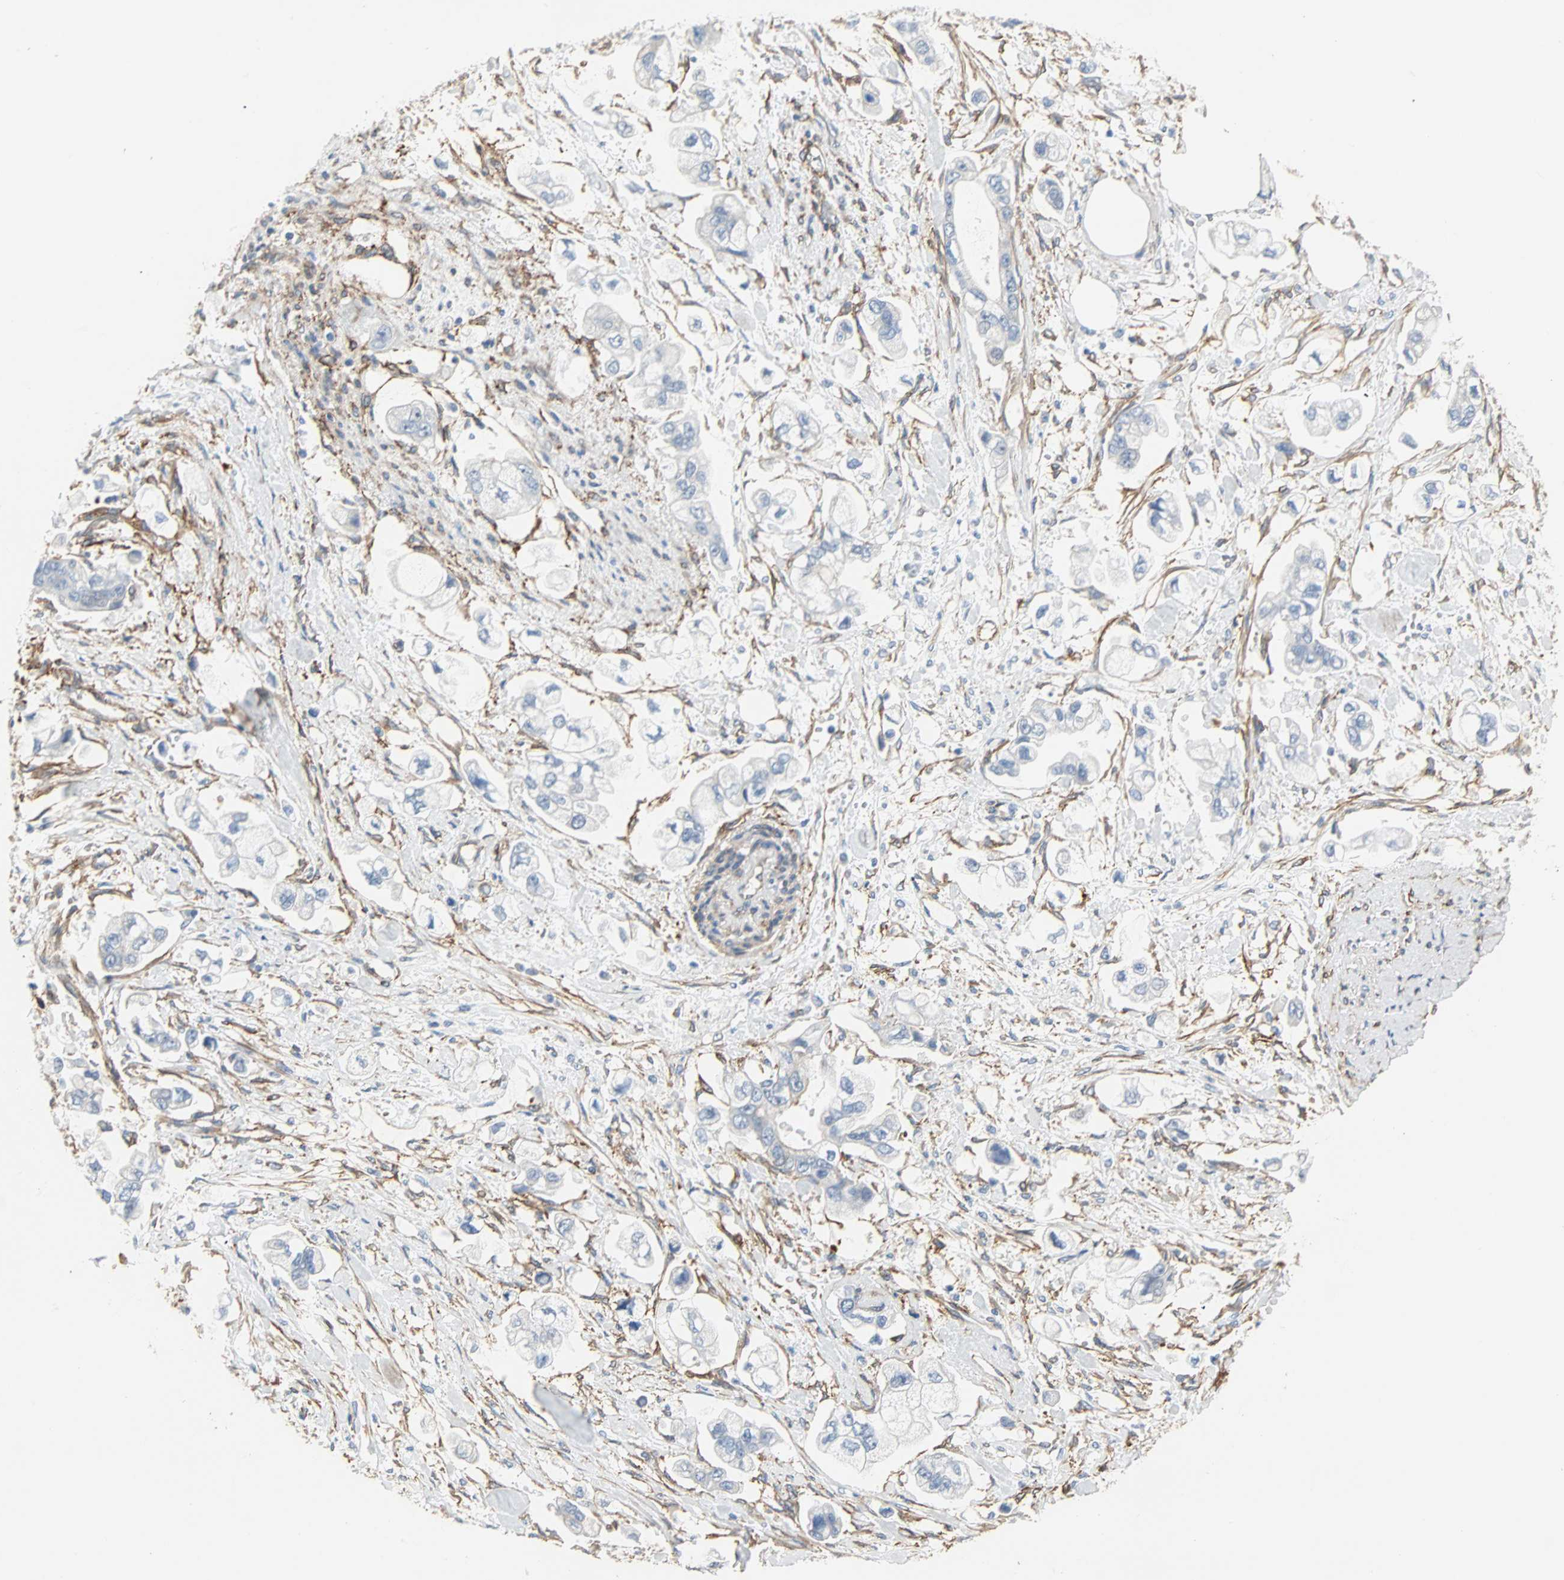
{"staining": {"intensity": "negative", "quantity": "none", "location": "none"}, "tissue": "stomach cancer", "cell_type": "Tumor cells", "image_type": "cancer", "snomed": [{"axis": "morphology", "description": "Adenocarcinoma, NOS"}, {"axis": "topography", "description": "Stomach"}], "caption": "Tumor cells are negative for protein expression in human stomach cancer (adenocarcinoma).", "gene": "EPB41L2", "patient": {"sex": "male", "age": 62}}